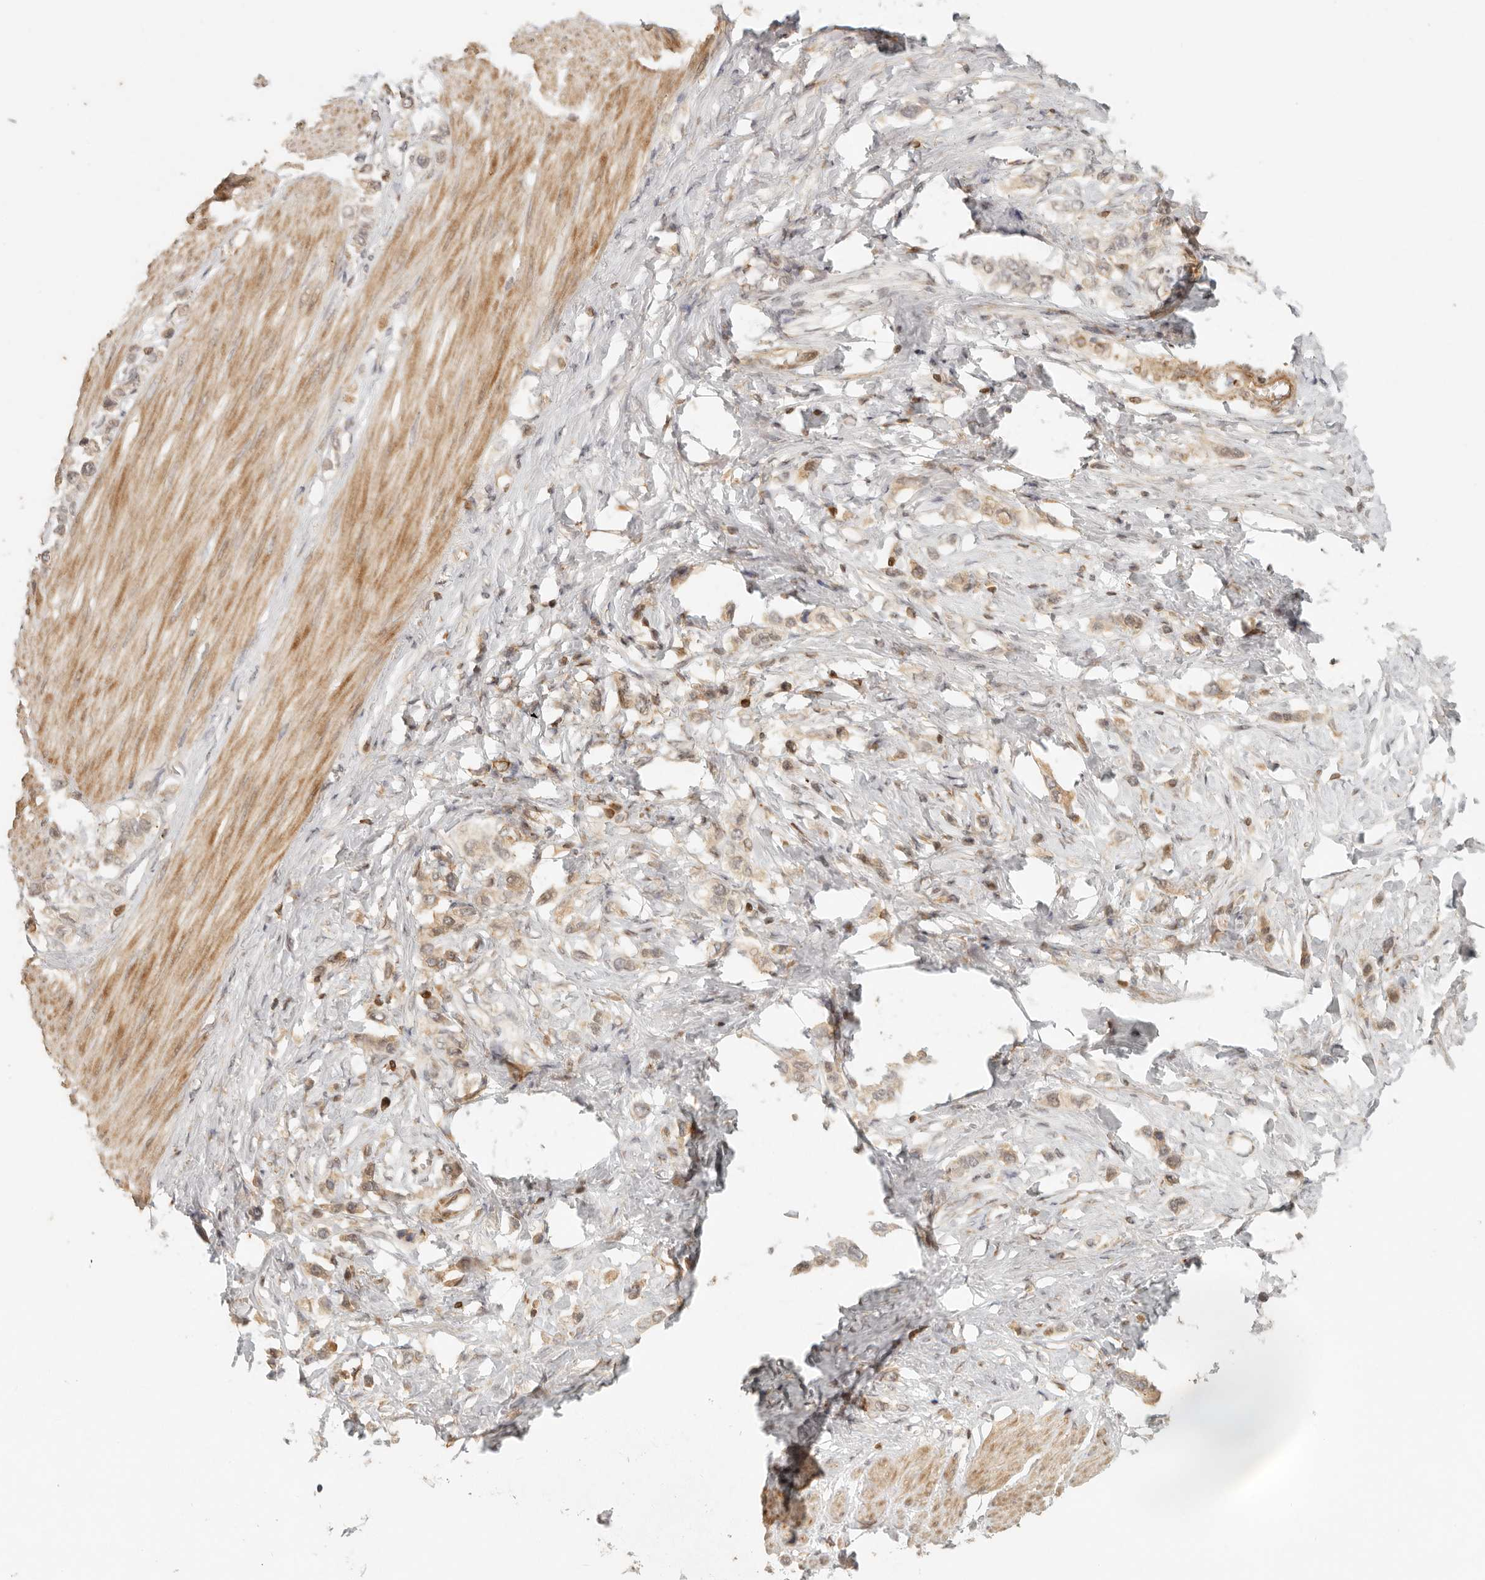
{"staining": {"intensity": "weak", "quantity": ">75%", "location": "cytoplasmic/membranous"}, "tissue": "stomach cancer", "cell_type": "Tumor cells", "image_type": "cancer", "snomed": [{"axis": "morphology", "description": "Adenocarcinoma, NOS"}, {"axis": "topography", "description": "Stomach"}], "caption": "Brown immunohistochemical staining in stomach adenocarcinoma demonstrates weak cytoplasmic/membranous positivity in about >75% of tumor cells.", "gene": "AHDC1", "patient": {"sex": "female", "age": 65}}